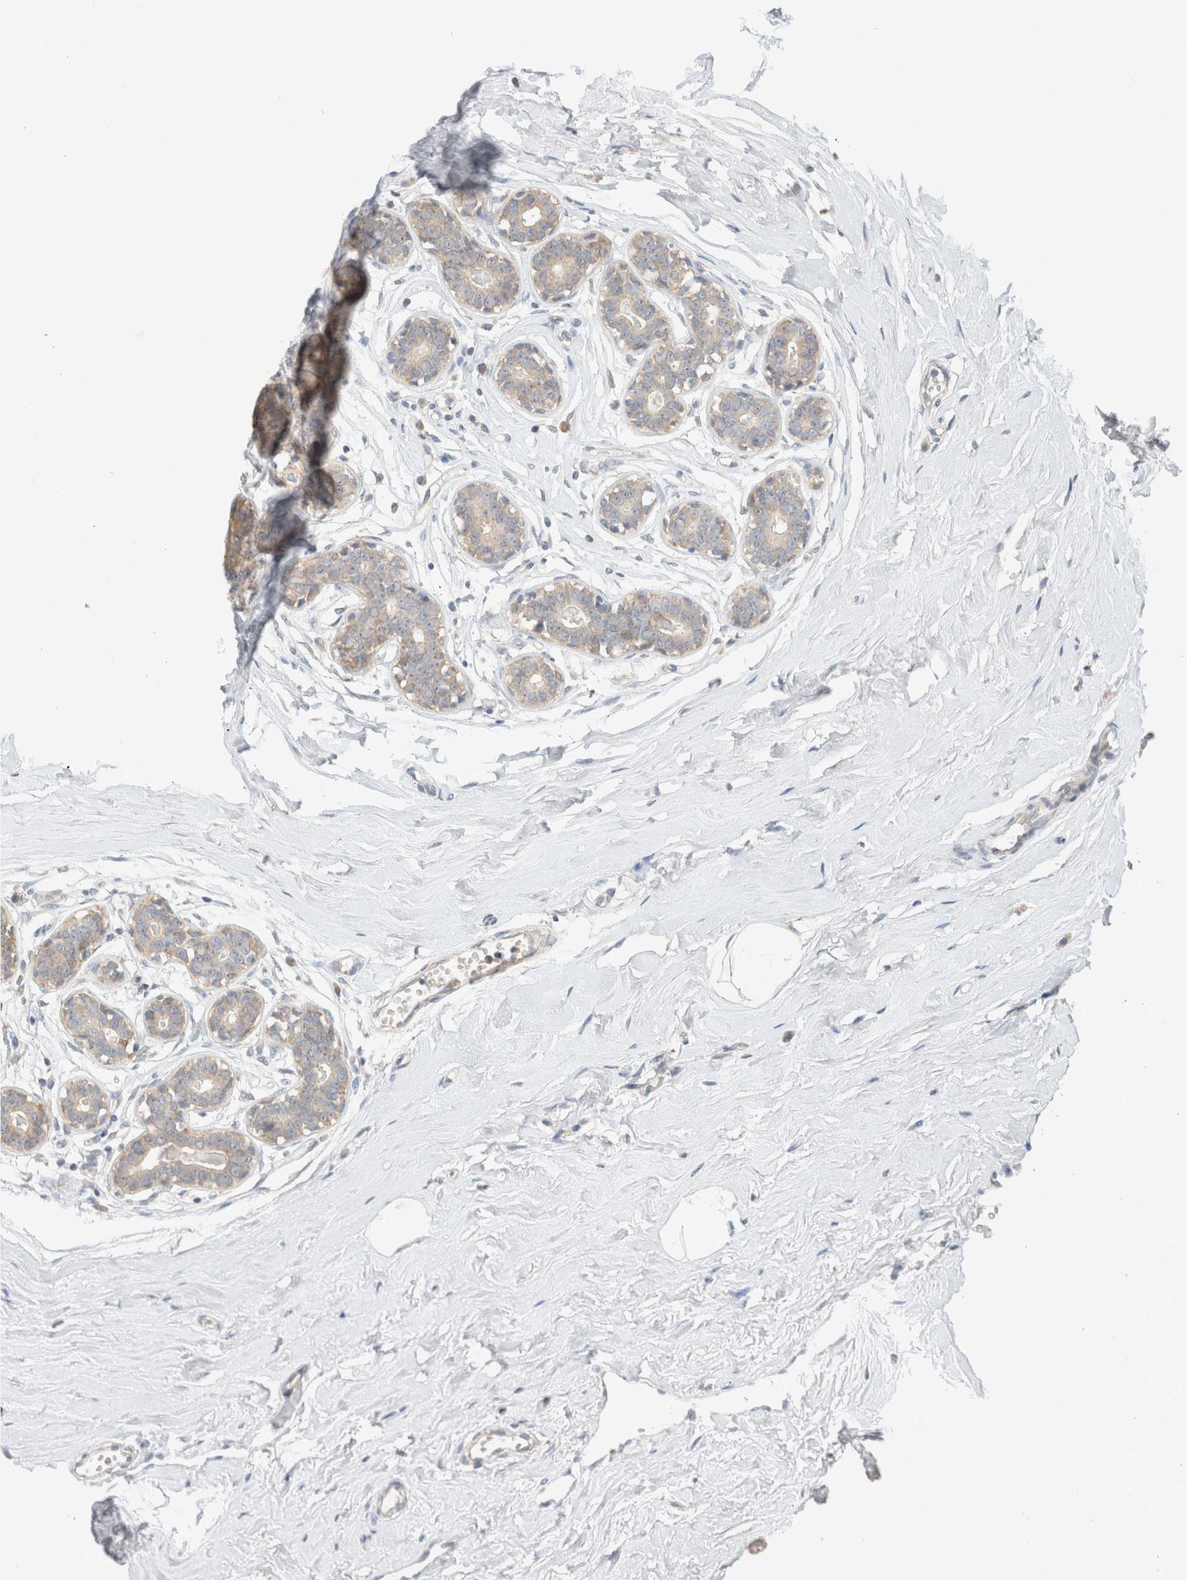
{"staining": {"intensity": "negative", "quantity": "none", "location": "none"}, "tissue": "breast", "cell_type": "Adipocytes", "image_type": "normal", "snomed": [{"axis": "morphology", "description": "Normal tissue, NOS"}, {"axis": "topography", "description": "Breast"}], "caption": "Photomicrograph shows no protein expression in adipocytes of normal breast.", "gene": "CA13", "patient": {"sex": "female", "age": 23}}